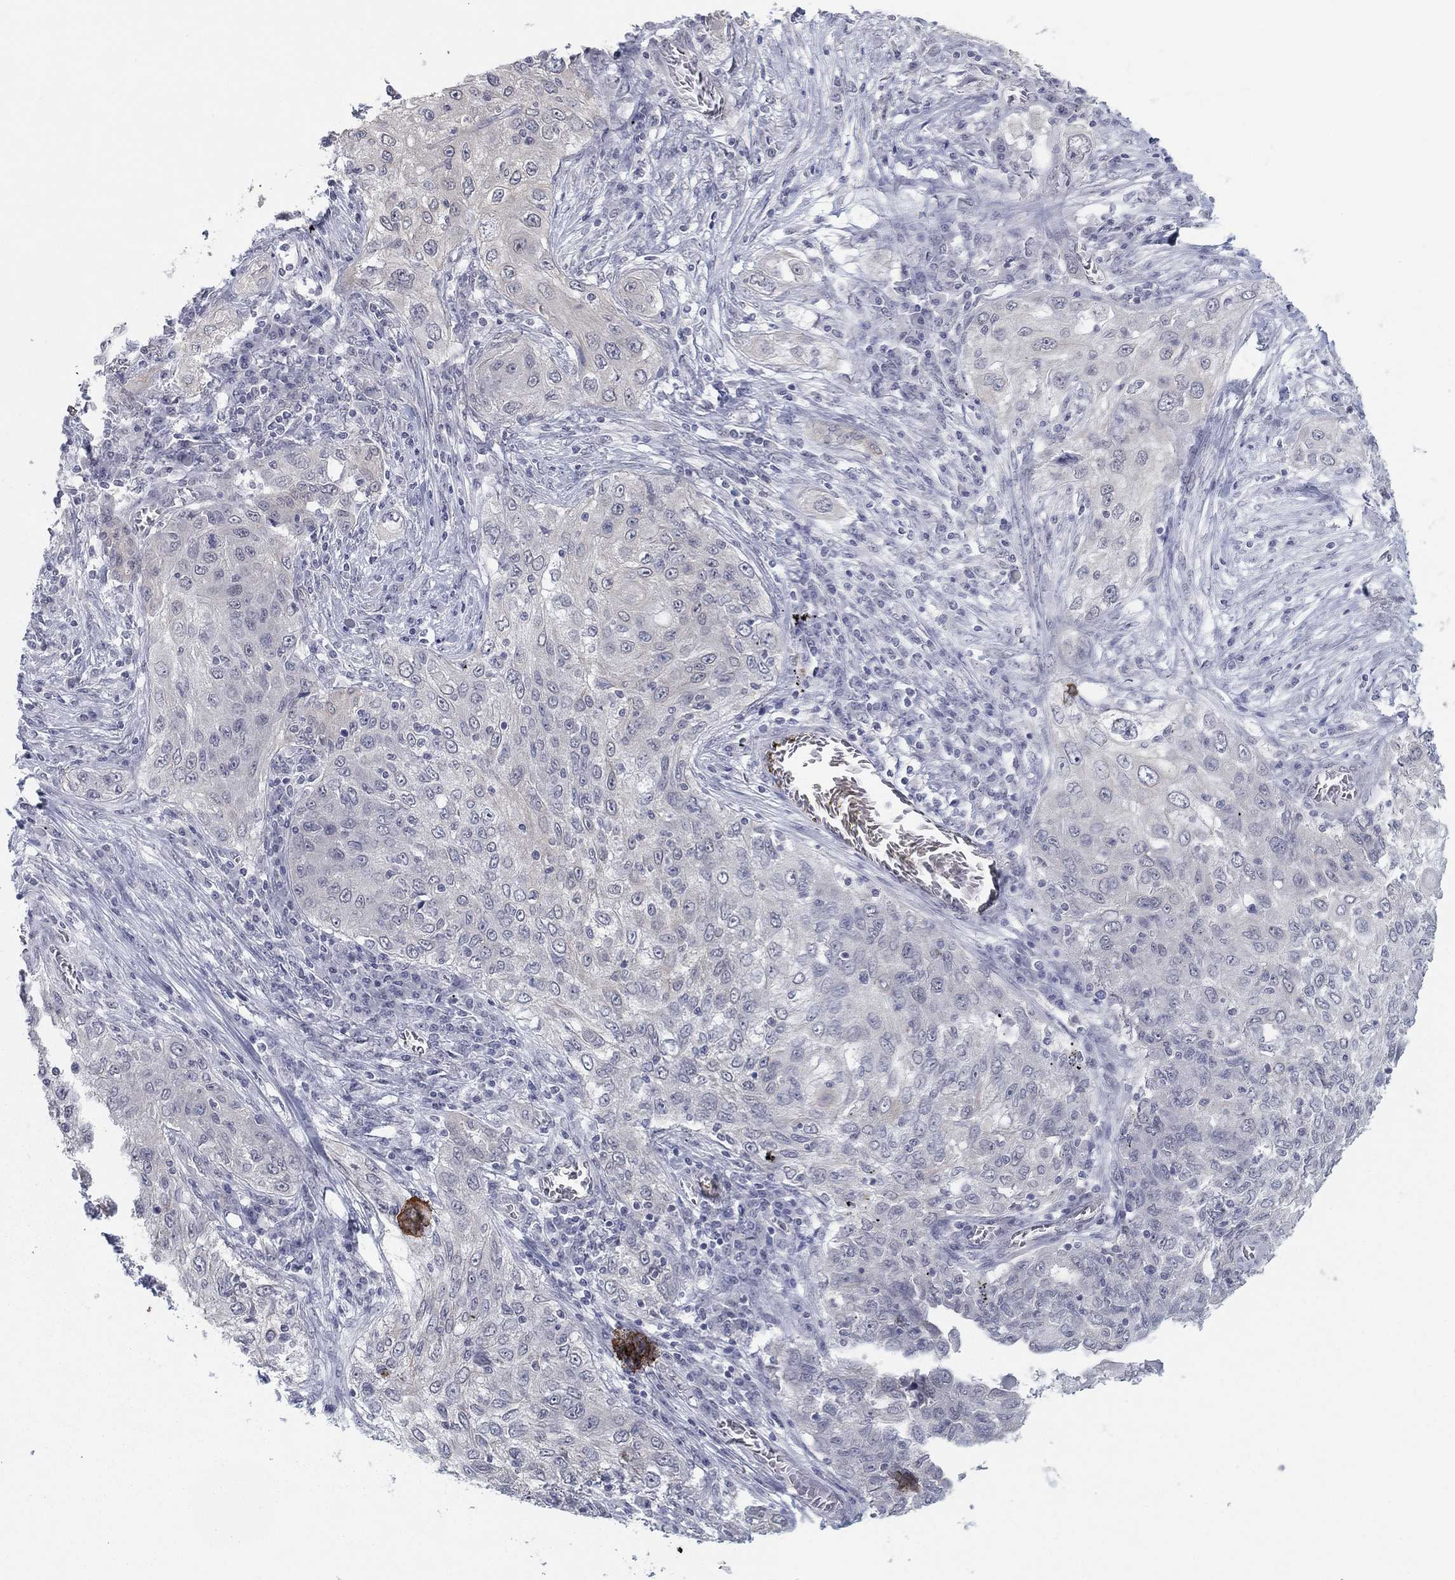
{"staining": {"intensity": "strong", "quantity": "<25%", "location": "cytoplasmic/membranous"}, "tissue": "lung cancer", "cell_type": "Tumor cells", "image_type": "cancer", "snomed": [{"axis": "morphology", "description": "Squamous cell carcinoma, NOS"}, {"axis": "topography", "description": "Lung"}], "caption": "Protein staining reveals strong cytoplasmic/membranous expression in about <25% of tumor cells in lung squamous cell carcinoma. (DAB (3,3'-diaminobenzidine) IHC with brightfield microscopy, high magnification).", "gene": "SLC22A2", "patient": {"sex": "female", "age": 69}}